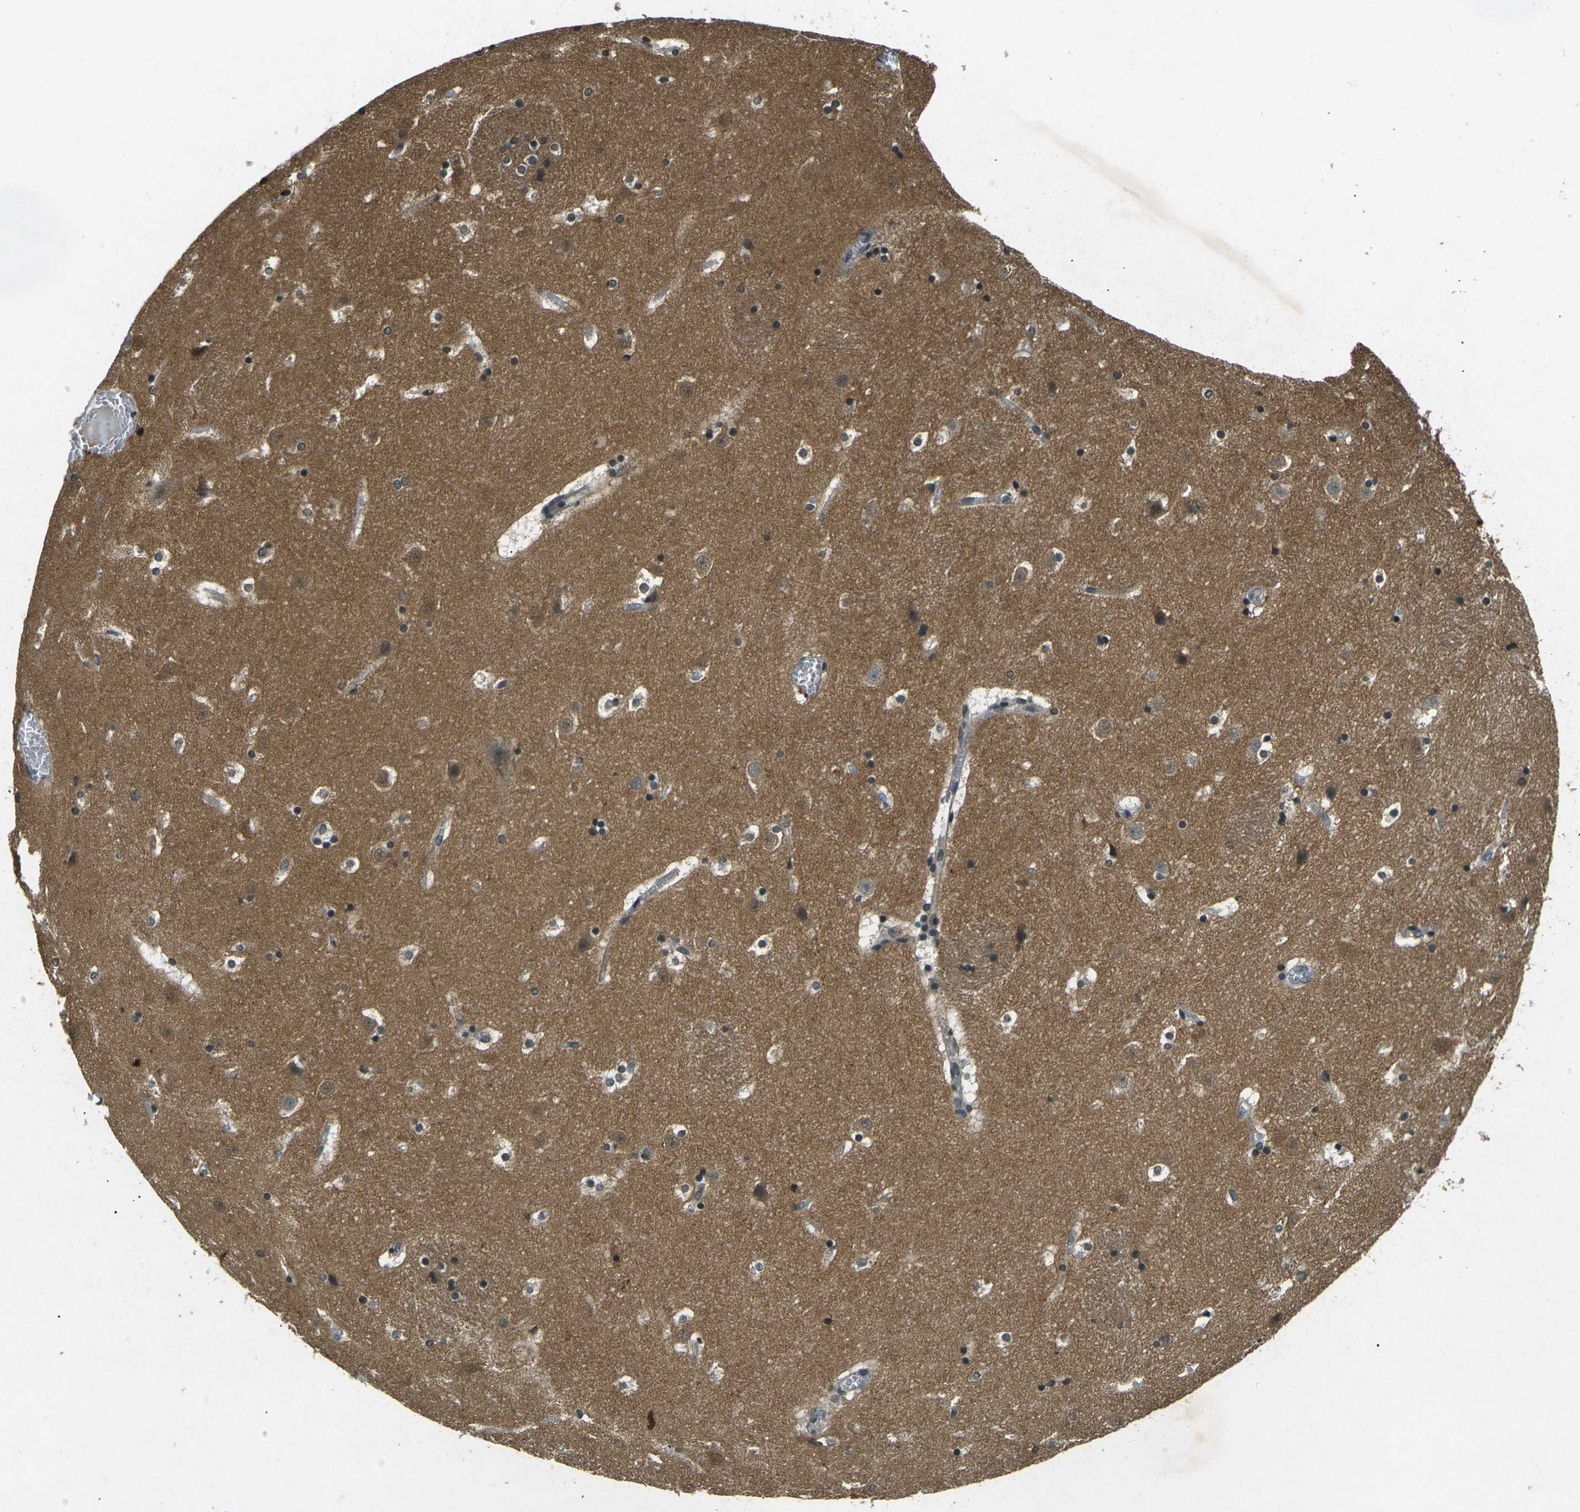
{"staining": {"intensity": "moderate", "quantity": "<25%", "location": "cytoplasmic/membranous"}, "tissue": "caudate", "cell_type": "Glial cells", "image_type": "normal", "snomed": [{"axis": "morphology", "description": "Normal tissue, NOS"}, {"axis": "topography", "description": "Lateral ventricle wall"}], "caption": "This image demonstrates normal caudate stained with immunohistochemistry (IHC) to label a protein in brown. The cytoplasmic/membranous of glial cells show moderate positivity for the protein. Nuclei are counter-stained blue.", "gene": "PDE2A", "patient": {"sex": "male", "age": 45}}